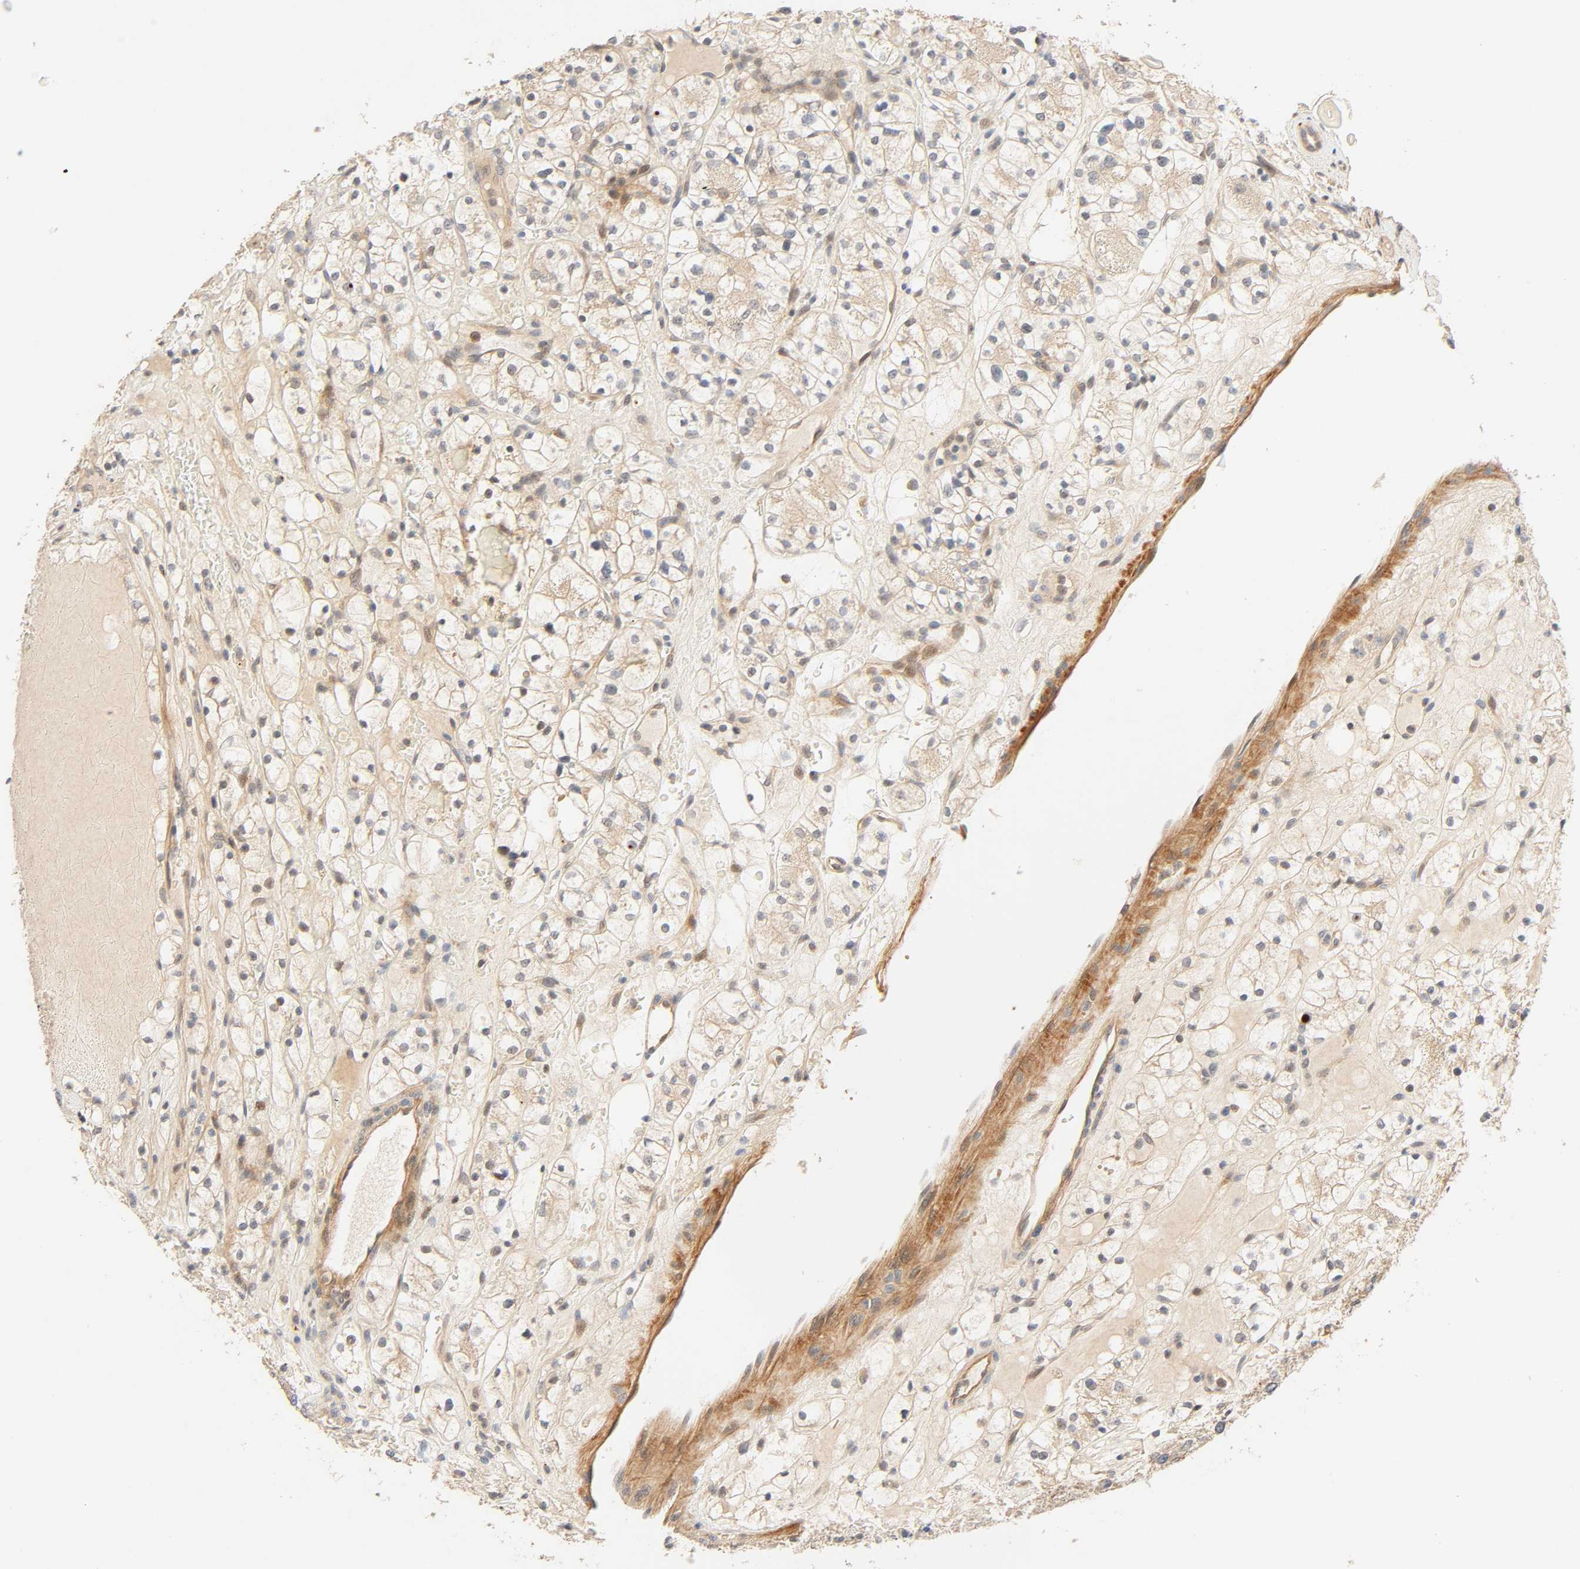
{"staining": {"intensity": "negative", "quantity": "none", "location": "none"}, "tissue": "renal cancer", "cell_type": "Tumor cells", "image_type": "cancer", "snomed": [{"axis": "morphology", "description": "Adenocarcinoma, NOS"}, {"axis": "topography", "description": "Kidney"}], "caption": "An immunohistochemistry (IHC) micrograph of renal adenocarcinoma is shown. There is no staining in tumor cells of renal adenocarcinoma.", "gene": "CACNA1G", "patient": {"sex": "female", "age": 60}}